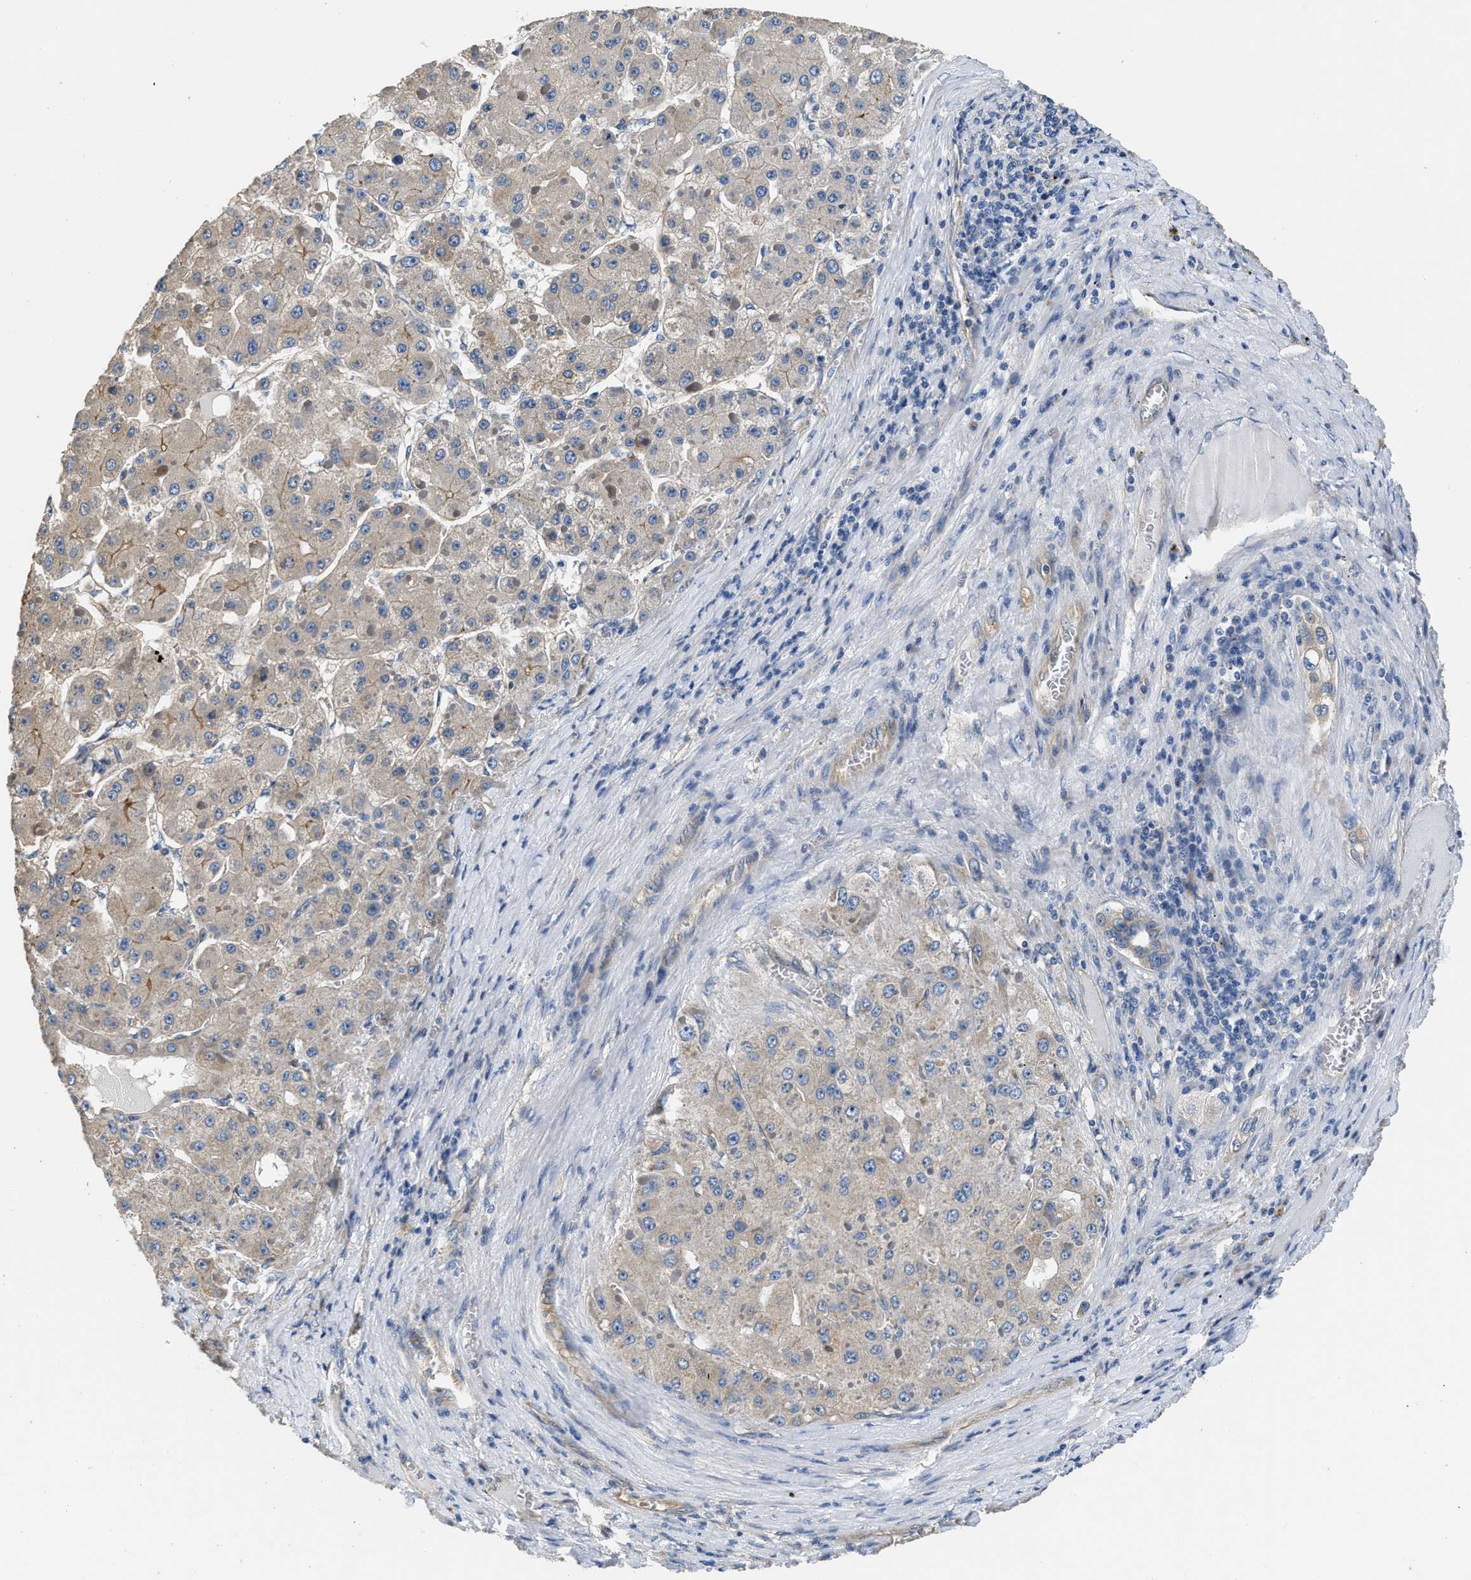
{"staining": {"intensity": "weak", "quantity": ">75%", "location": "cytoplasmic/membranous"}, "tissue": "liver cancer", "cell_type": "Tumor cells", "image_type": "cancer", "snomed": [{"axis": "morphology", "description": "Carcinoma, Hepatocellular, NOS"}, {"axis": "topography", "description": "Liver"}], "caption": "Weak cytoplasmic/membranous protein expression is seen in about >75% of tumor cells in hepatocellular carcinoma (liver).", "gene": "CSDE1", "patient": {"sex": "female", "age": 73}}